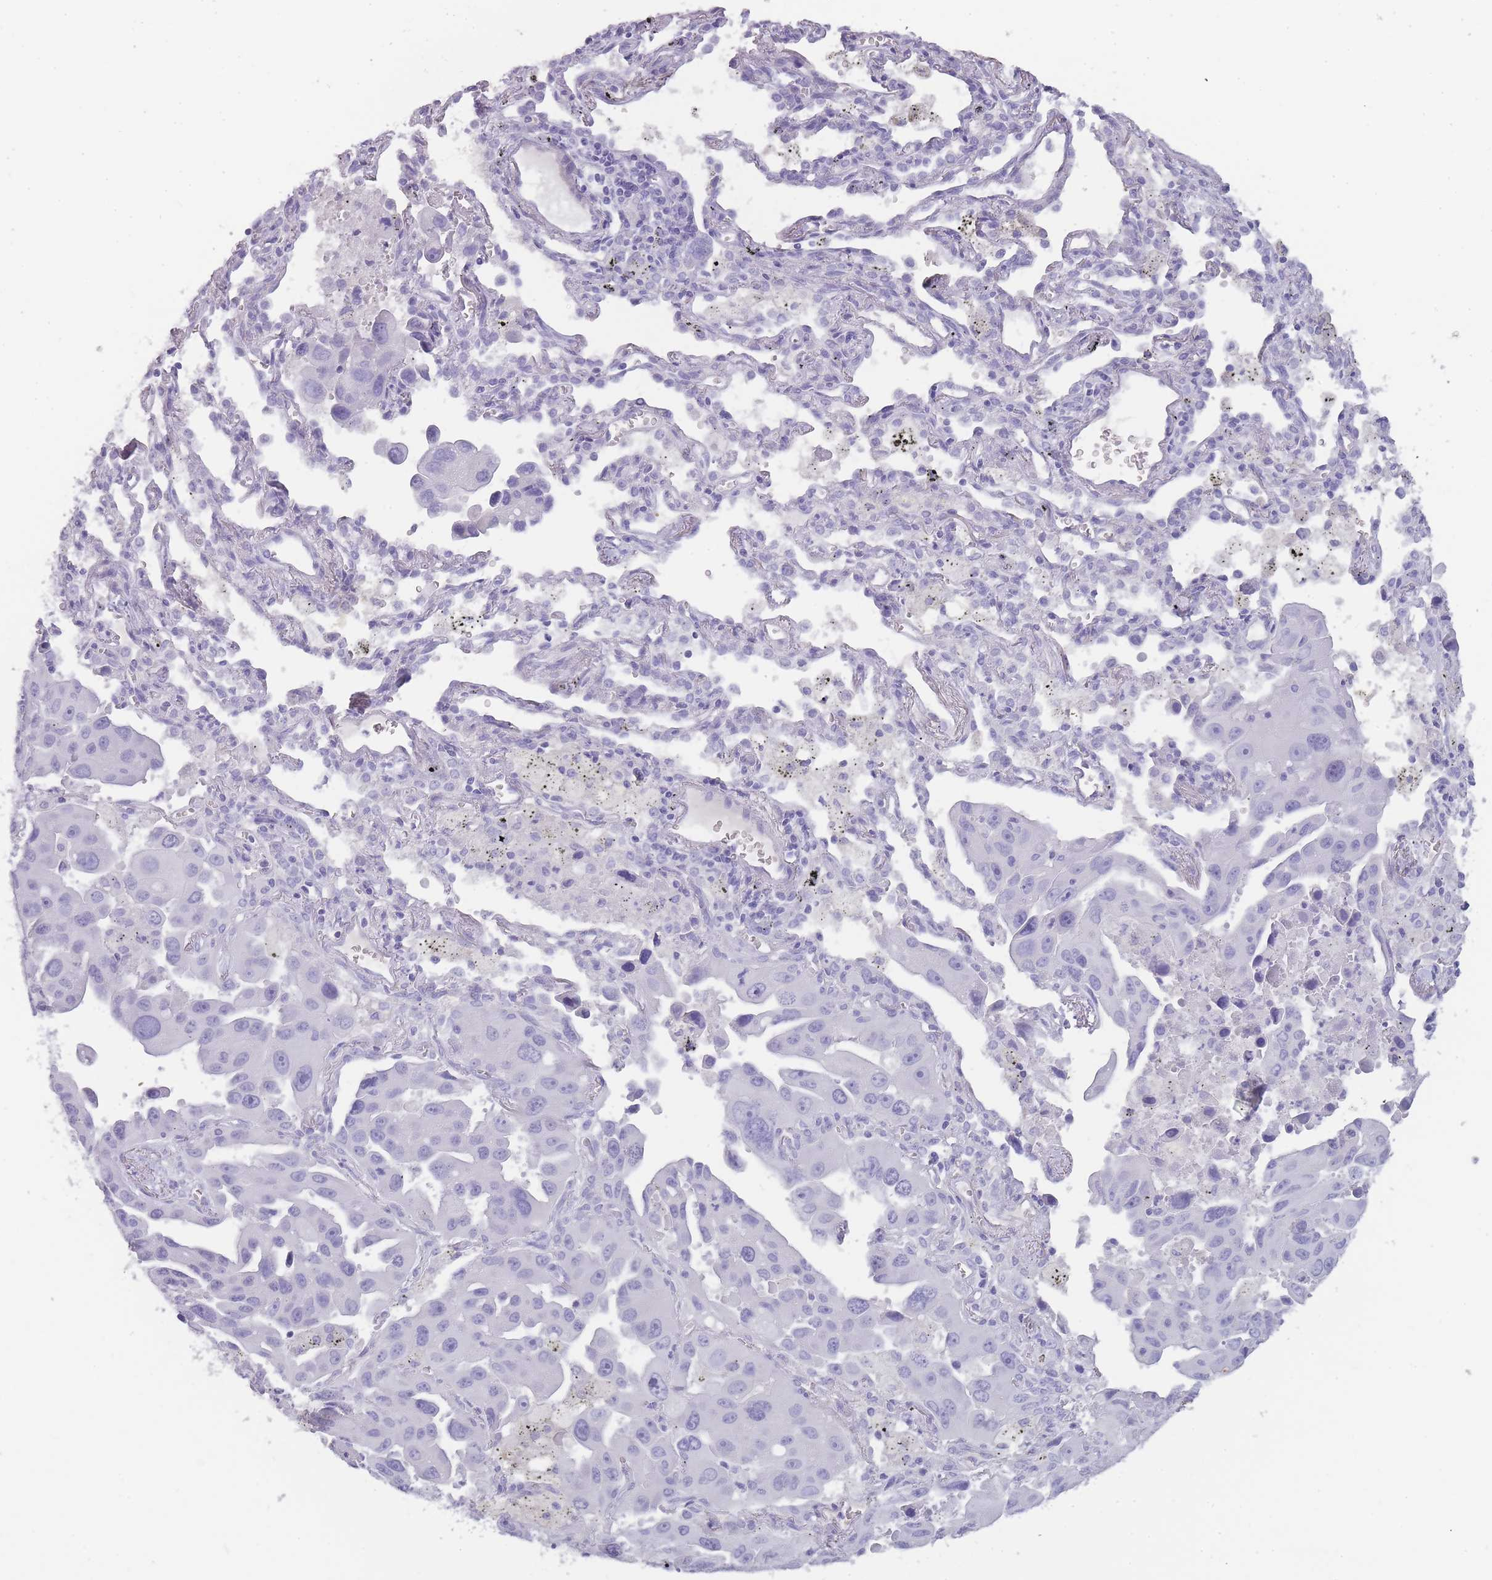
{"staining": {"intensity": "negative", "quantity": "none", "location": "none"}, "tissue": "lung cancer", "cell_type": "Tumor cells", "image_type": "cancer", "snomed": [{"axis": "morphology", "description": "Adenocarcinoma, NOS"}, {"axis": "topography", "description": "Lung"}], "caption": "Immunohistochemistry photomicrograph of neoplastic tissue: human lung cancer (adenocarcinoma) stained with DAB (3,3'-diaminobenzidine) displays no significant protein positivity in tumor cells. (Immunohistochemistry (ihc), brightfield microscopy, high magnification).", "gene": "TCP11", "patient": {"sex": "male", "age": 66}}